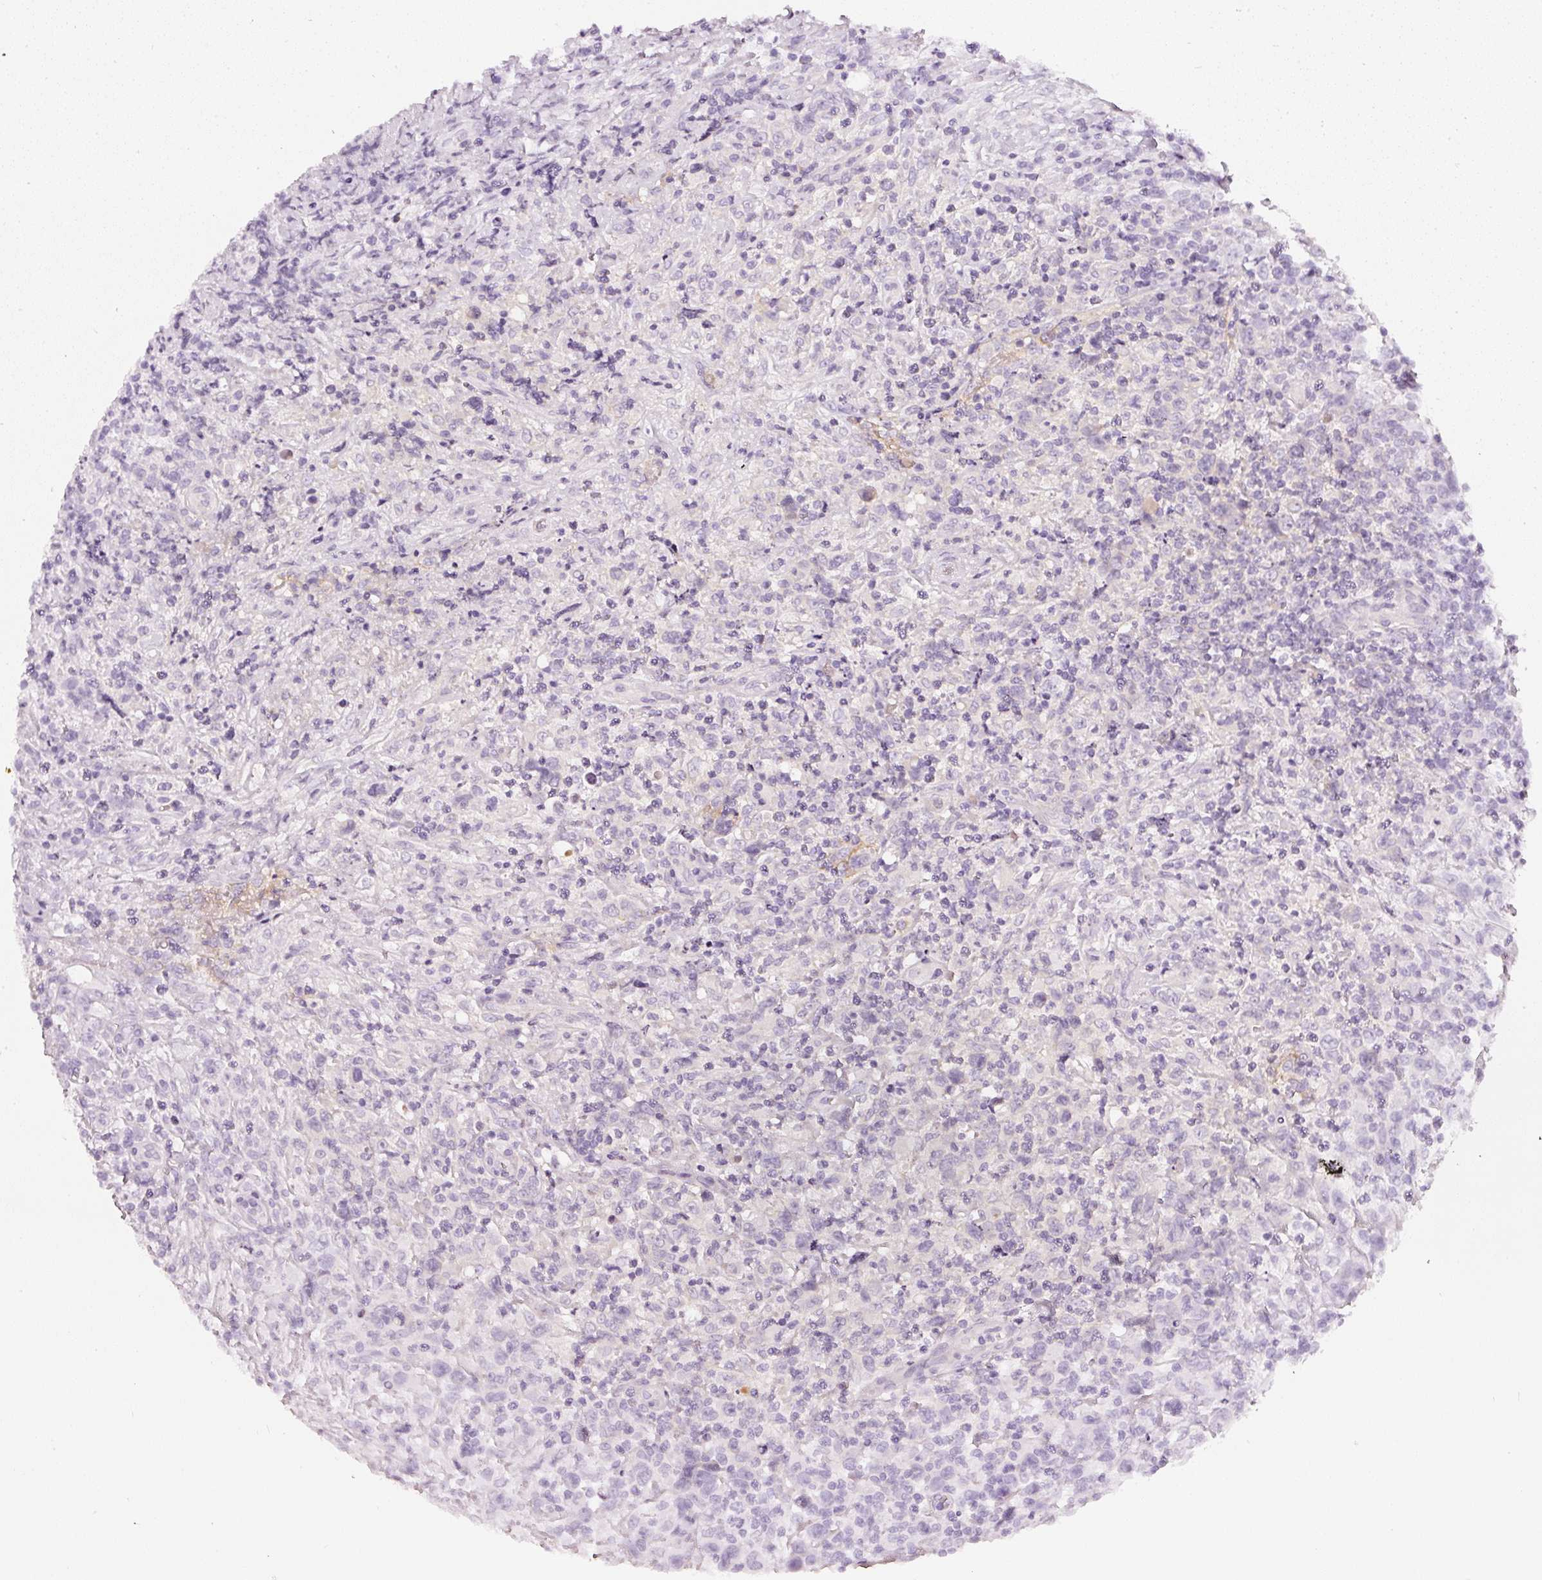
{"staining": {"intensity": "negative", "quantity": "none", "location": "none"}, "tissue": "lymphoma", "cell_type": "Tumor cells", "image_type": "cancer", "snomed": [{"axis": "morphology", "description": "Hodgkin's disease, NOS"}, {"axis": "topography", "description": "Lymph node"}], "caption": "Immunohistochemistry image of neoplastic tissue: human lymphoma stained with DAB (3,3'-diaminobenzidine) exhibits no significant protein positivity in tumor cells. (DAB immunohistochemistry visualized using brightfield microscopy, high magnification).", "gene": "CNP", "patient": {"sex": "female", "age": 18}}